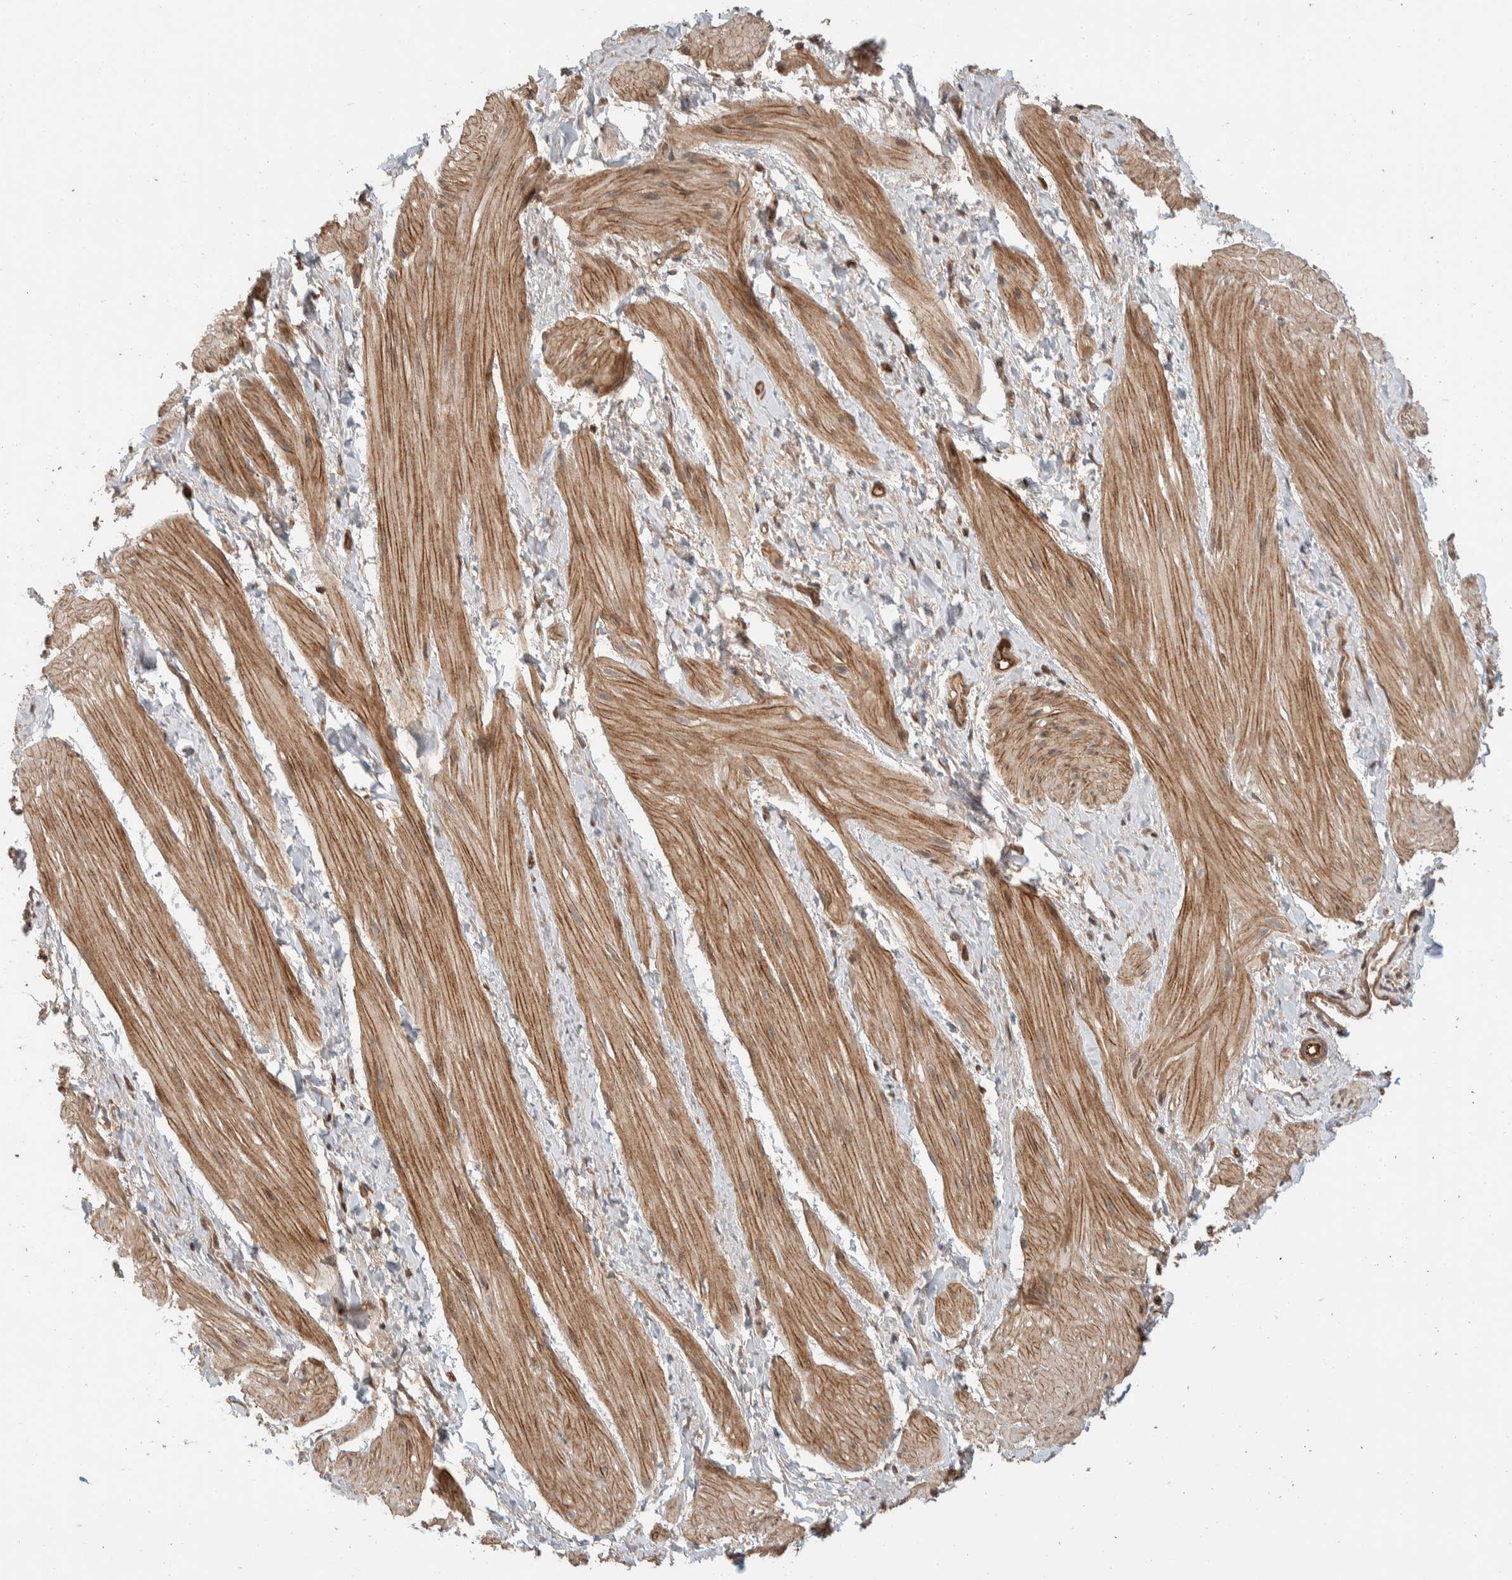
{"staining": {"intensity": "moderate", "quantity": ">75%", "location": "cytoplasmic/membranous"}, "tissue": "smooth muscle", "cell_type": "Smooth muscle cells", "image_type": "normal", "snomed": [{"axis": "morphology", "description": "Normal tissue, NOS"}, {"axis": "topography", "description": "Smooth muscle"}], "caption": "The histopathology image reveals a brown stain indicating the presence of a protein in the cytoplasmic/membranous of smooth muscle cells in smooth muscle. Using DAB (brown) and hematoxylin (blue) stains, captured at high magnification using brightfield microscopy.", "gene": "ERC1", "patient": {"sex": "male", "age": 16}}